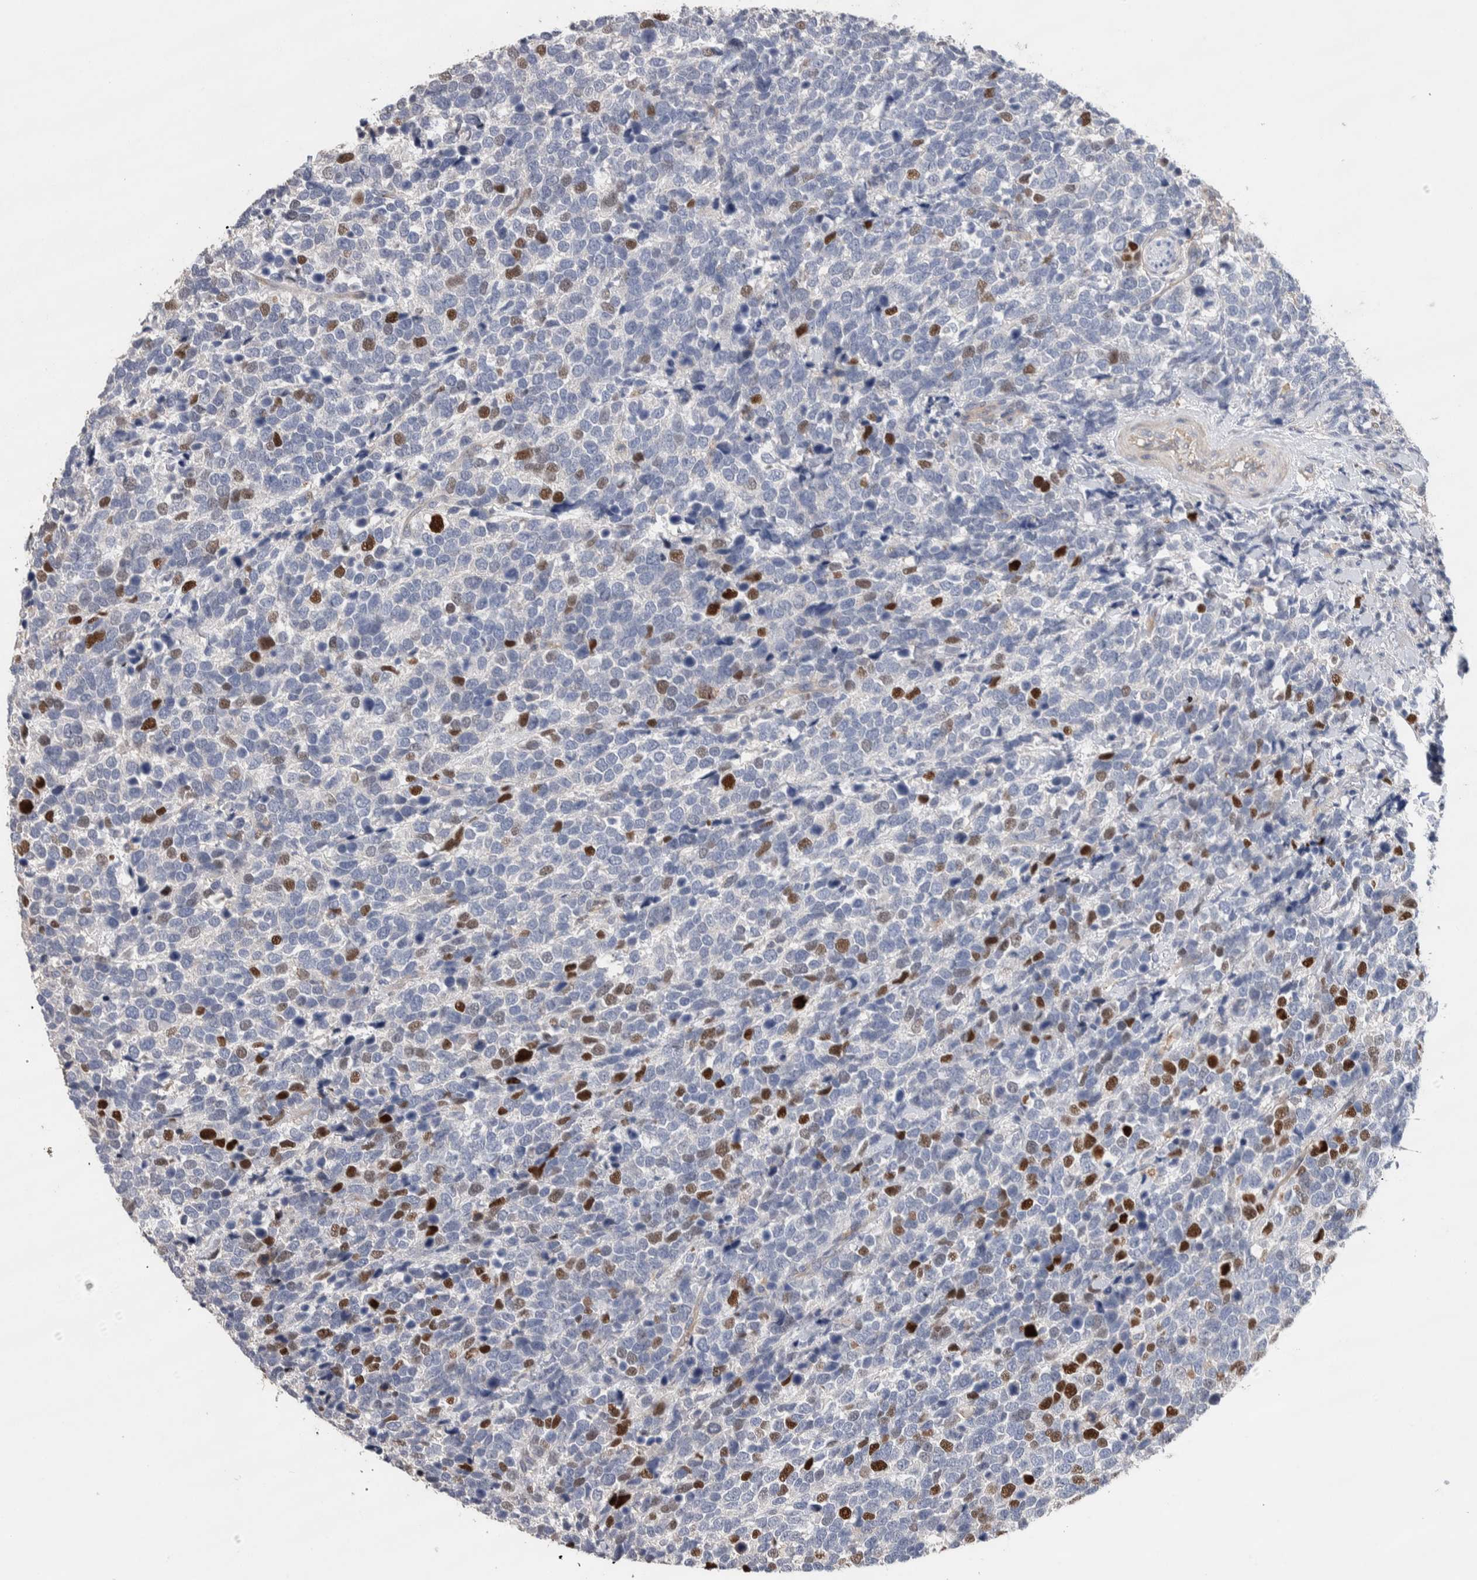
{"staining": {"intensity": "strong", "quantity": "<25%", "location": "nuclear"}, "tissue": "urothelial cancer", "cell_type": "Tumor cells", "image_type": "cancer", "snomed": [{"axis": "morphology", "description": "Urothelial carcinoma, High grade"}, {"axis": "topography", "description": "Urinary bladder"}], "caption": "There is medium levels of strong nuclear staining in tumor cells of urothelial carcinoma (high-grade), as demonstrated by immunohistochemical staining (brown color).", "gene": "GCNA", "patient": {"sex": "female", "age": 82}}